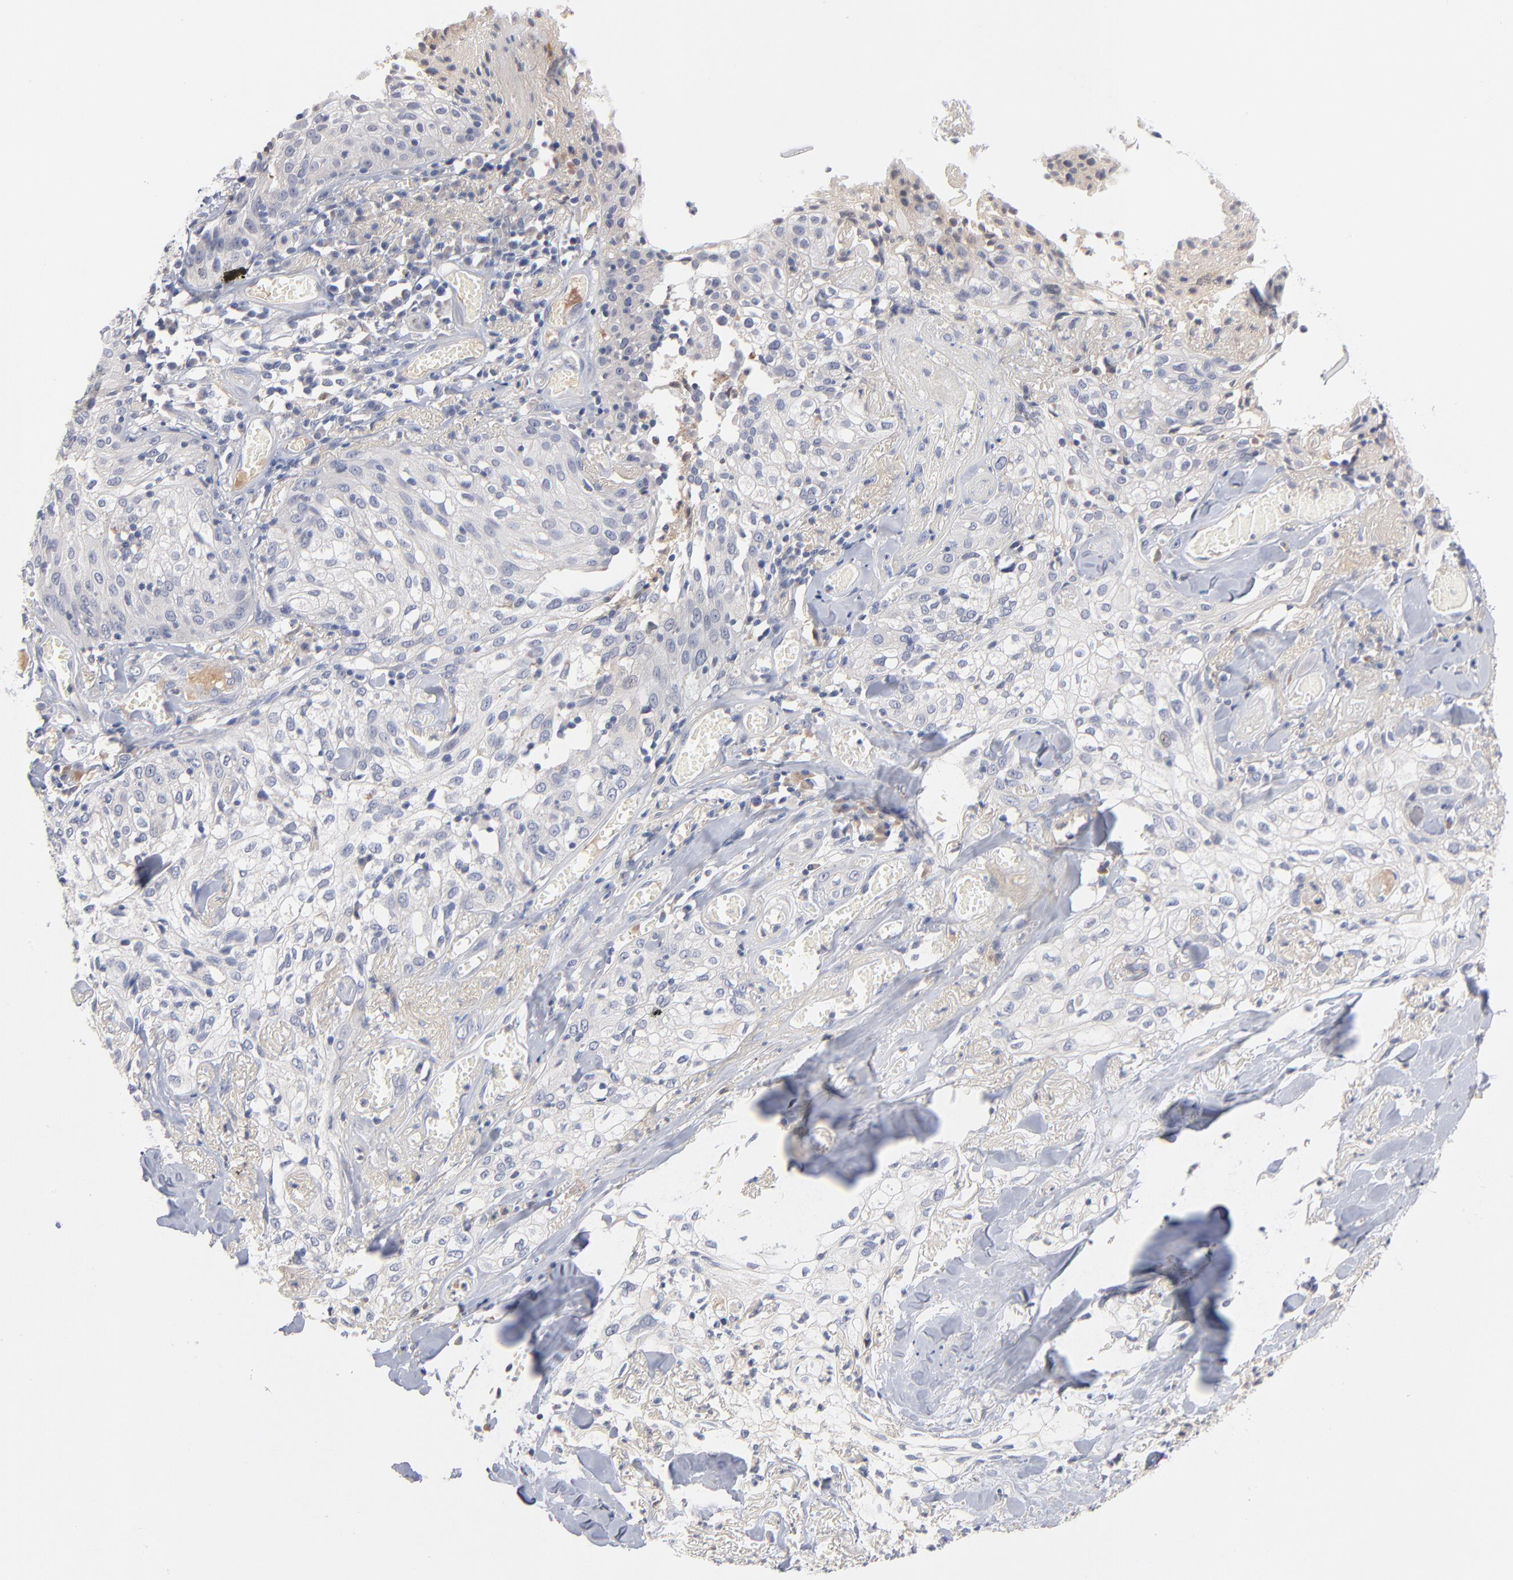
{"staining": {"intensity": "negative", "quantity": "none", "location": "none"}, "tissue": "skin cancer", "cell_type": "Tumor cells", "image_type": "cancer", "snomed": [{"axis": "morphology", "description": "Squamous cell carcinoma, NOS"}, {"axis": "topography", "description": "Skin"}], "caption": "High magnification brightfield microscopy of skin cancer (squamous cell carcinoma) stained with DAB (brown) and counterstained with hematoxylin (blue): tumor cells show no significant staining.", "gene": "F12", "patient": {"sex": "male", "age": 65}}